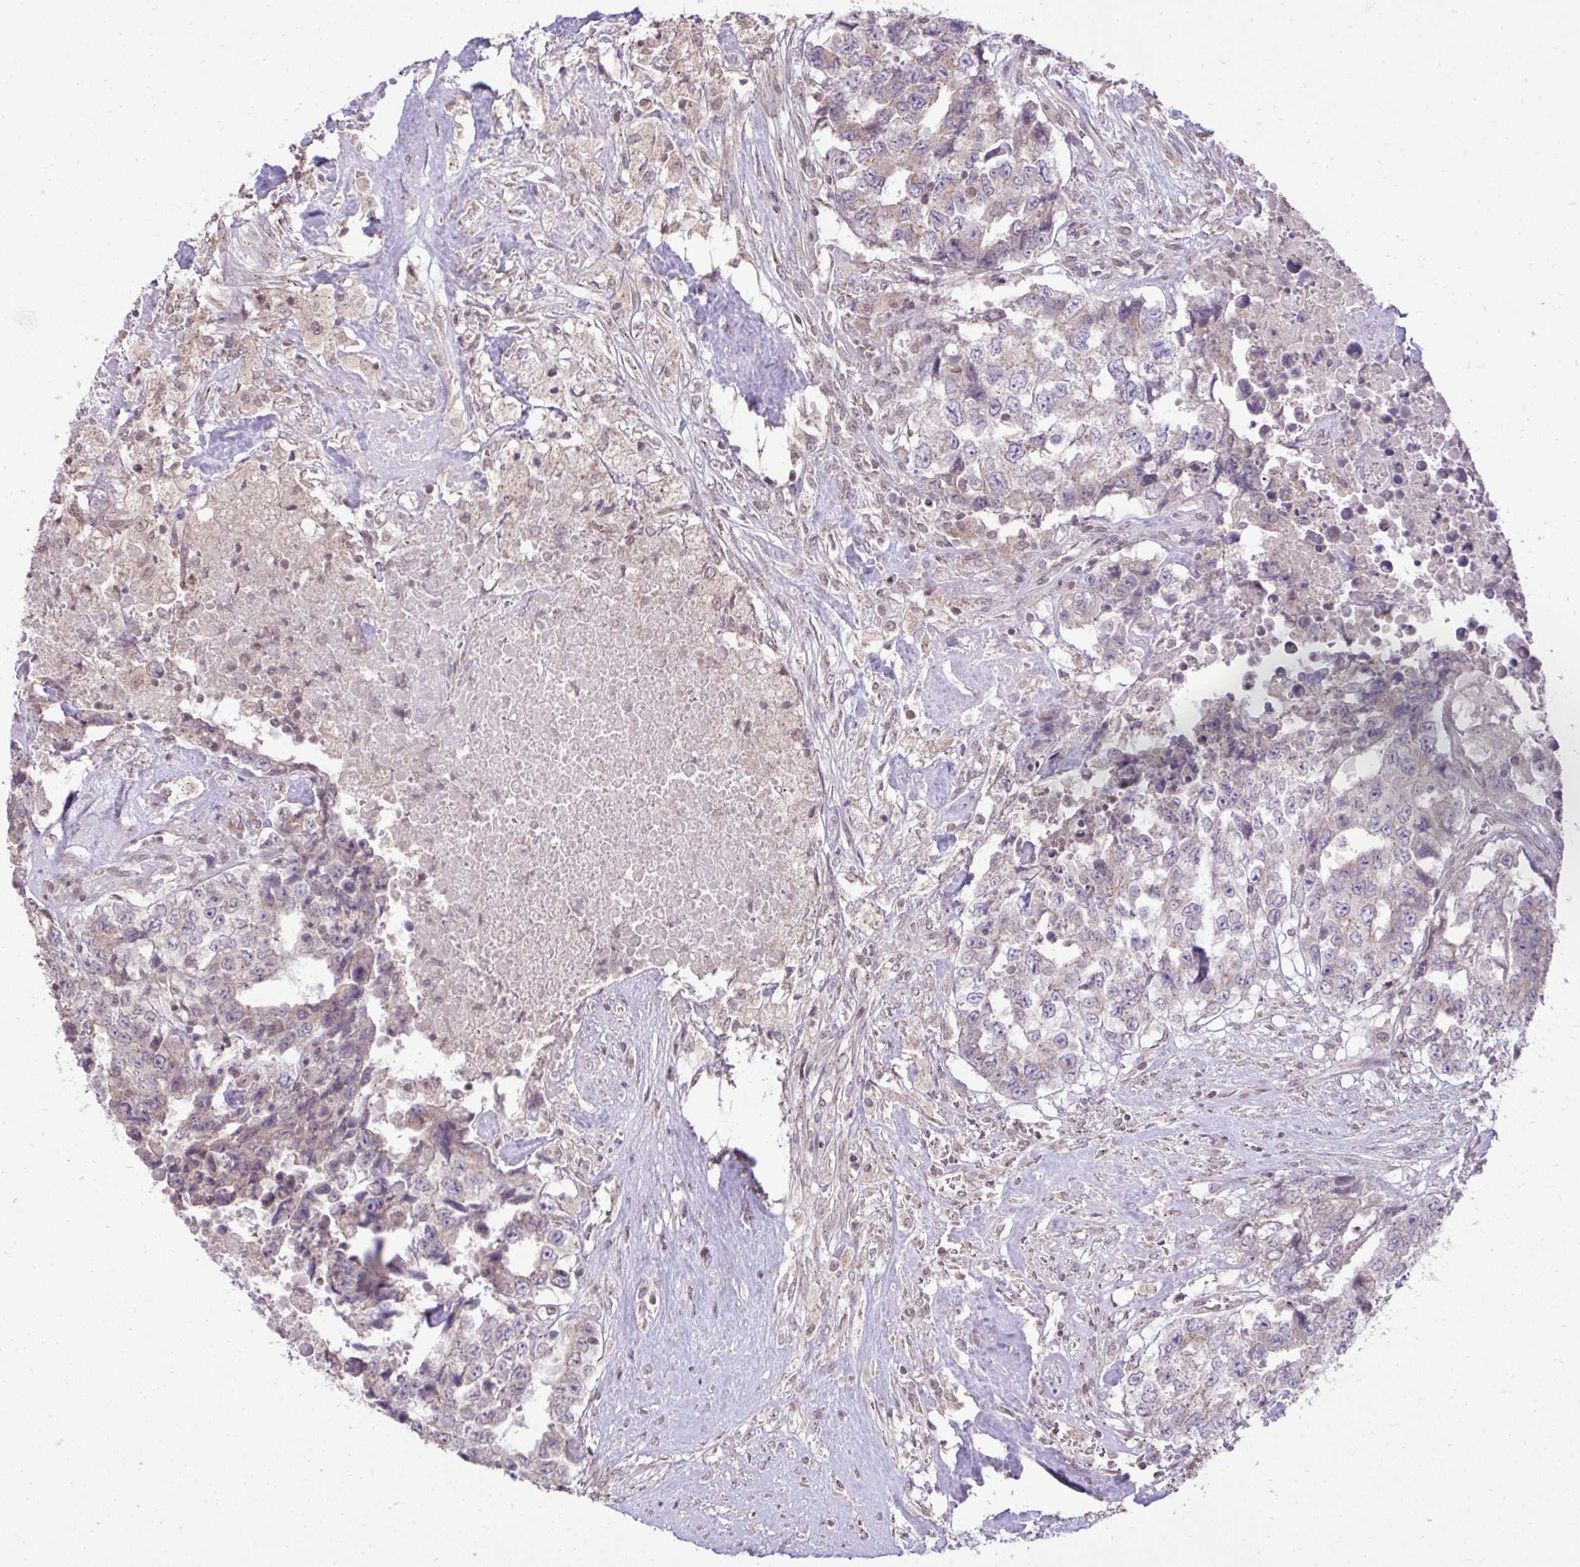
{"staining": {"intensity": "weak", "quantity": "<25%", "location": "cytoplasmic/membranous"}, "tissue": "testis cancer", "cell_type": "Tumor cells", "image_type": "cancer", "snomed": [{"axis": "morphology", "description": "Carcinoma, Embryonal, NOS"}, {"axis": "topography", "description": "Testis"}], "caption": "There is no significant staining in tumor cells of embryonal carcinoma (testis).", "gene": "CYP20A1", "patient": {"sex": "male", "age": 24}}